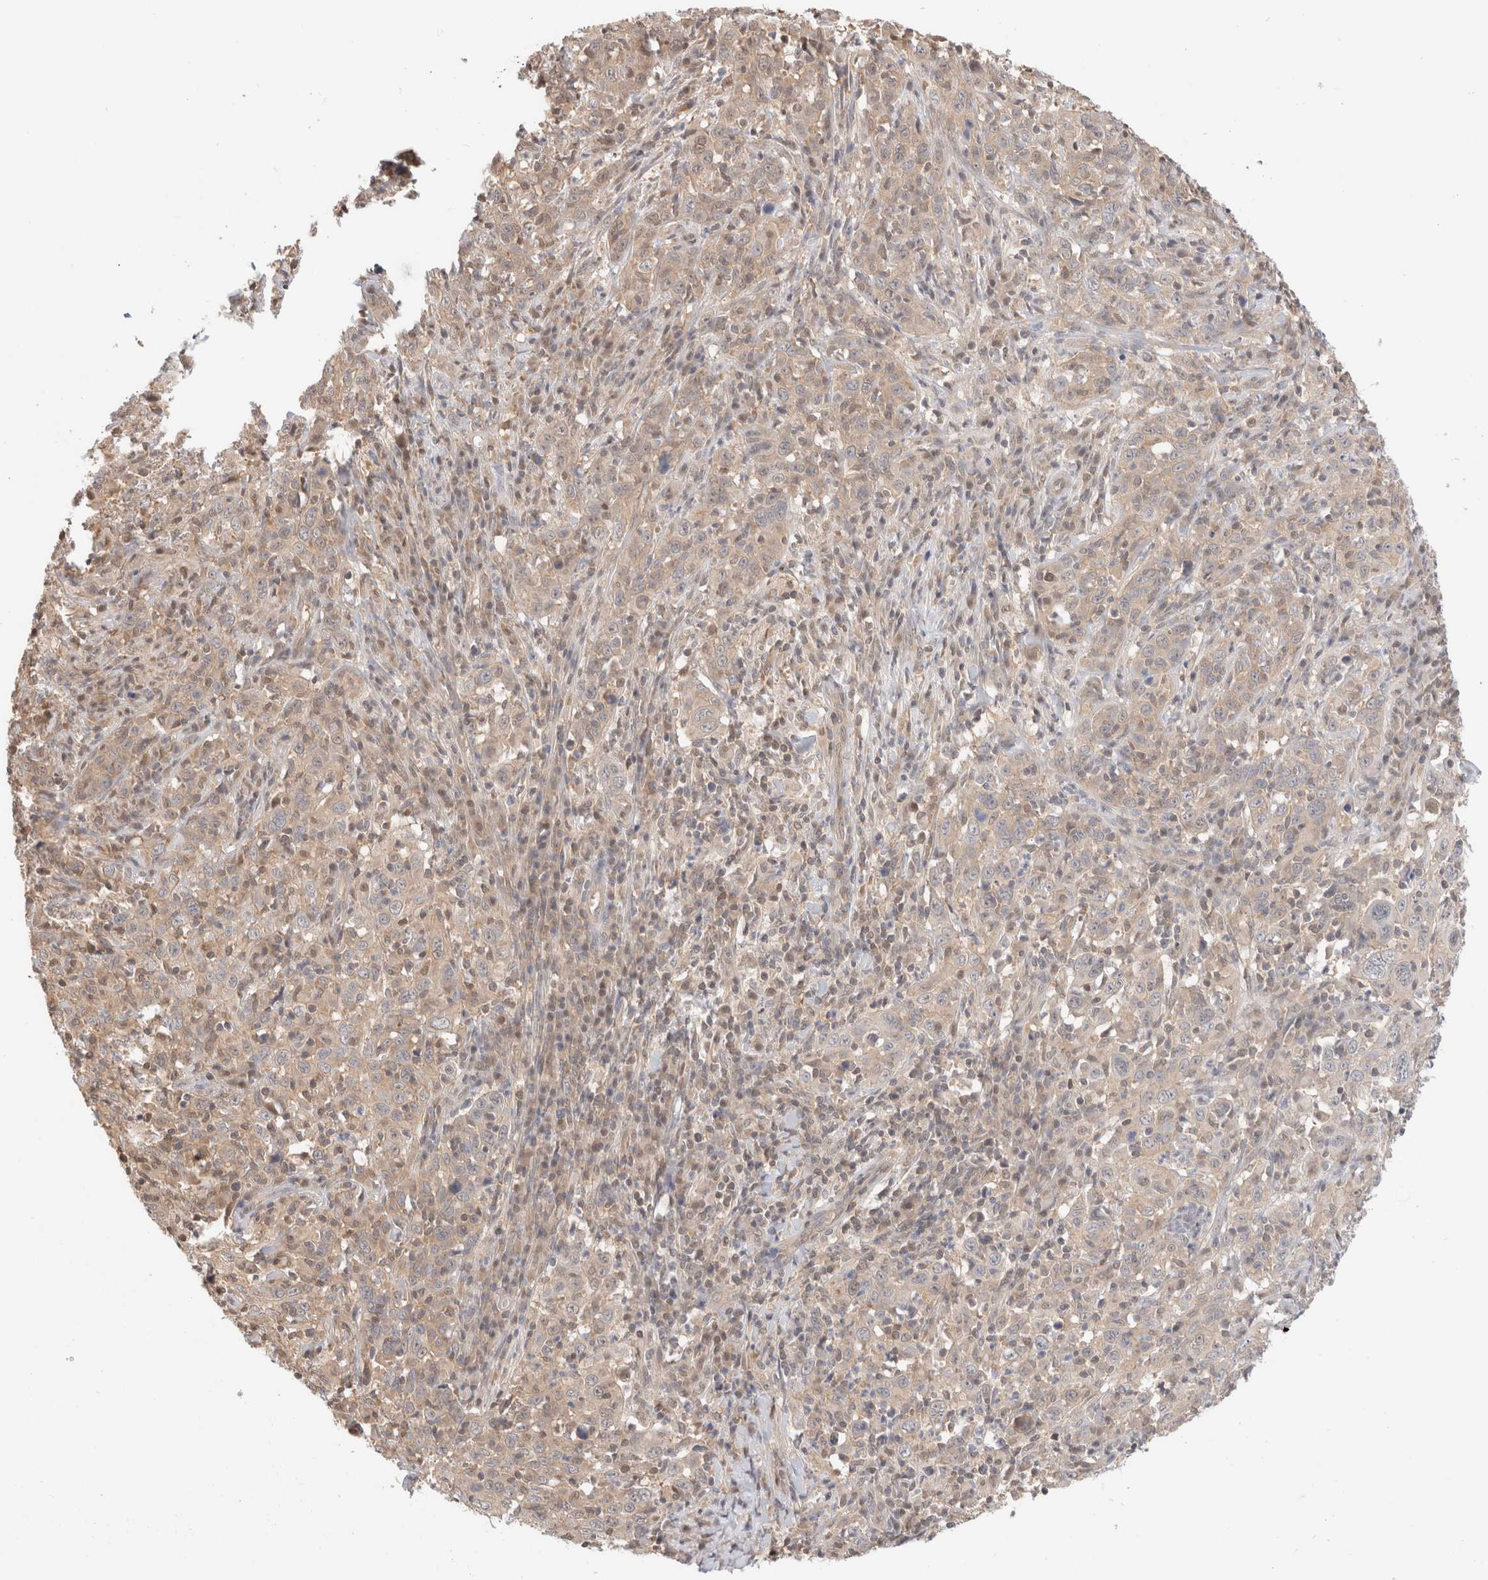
{"staining": {"intensity": "weak", "quantity": ">75%", "location": "cytoplasmic/membranous"}, "tissue": "cervical cancer", "cell_type": "Tumor cells", "image_type": "cancer", "snomed": [{"axis": "morphology", "description": "Squamous cell carcinoma, NOS"}, {"axis": "topography", "description": "Cervix"}], "caption": "Weak cytoplasmic/membranous expression is identified in approximately >75% of tumor cells in cervical cancer (squamous cell carcinoma).", "gene": "C17orf97", "patient": {"sex": "female", "age": 46}}